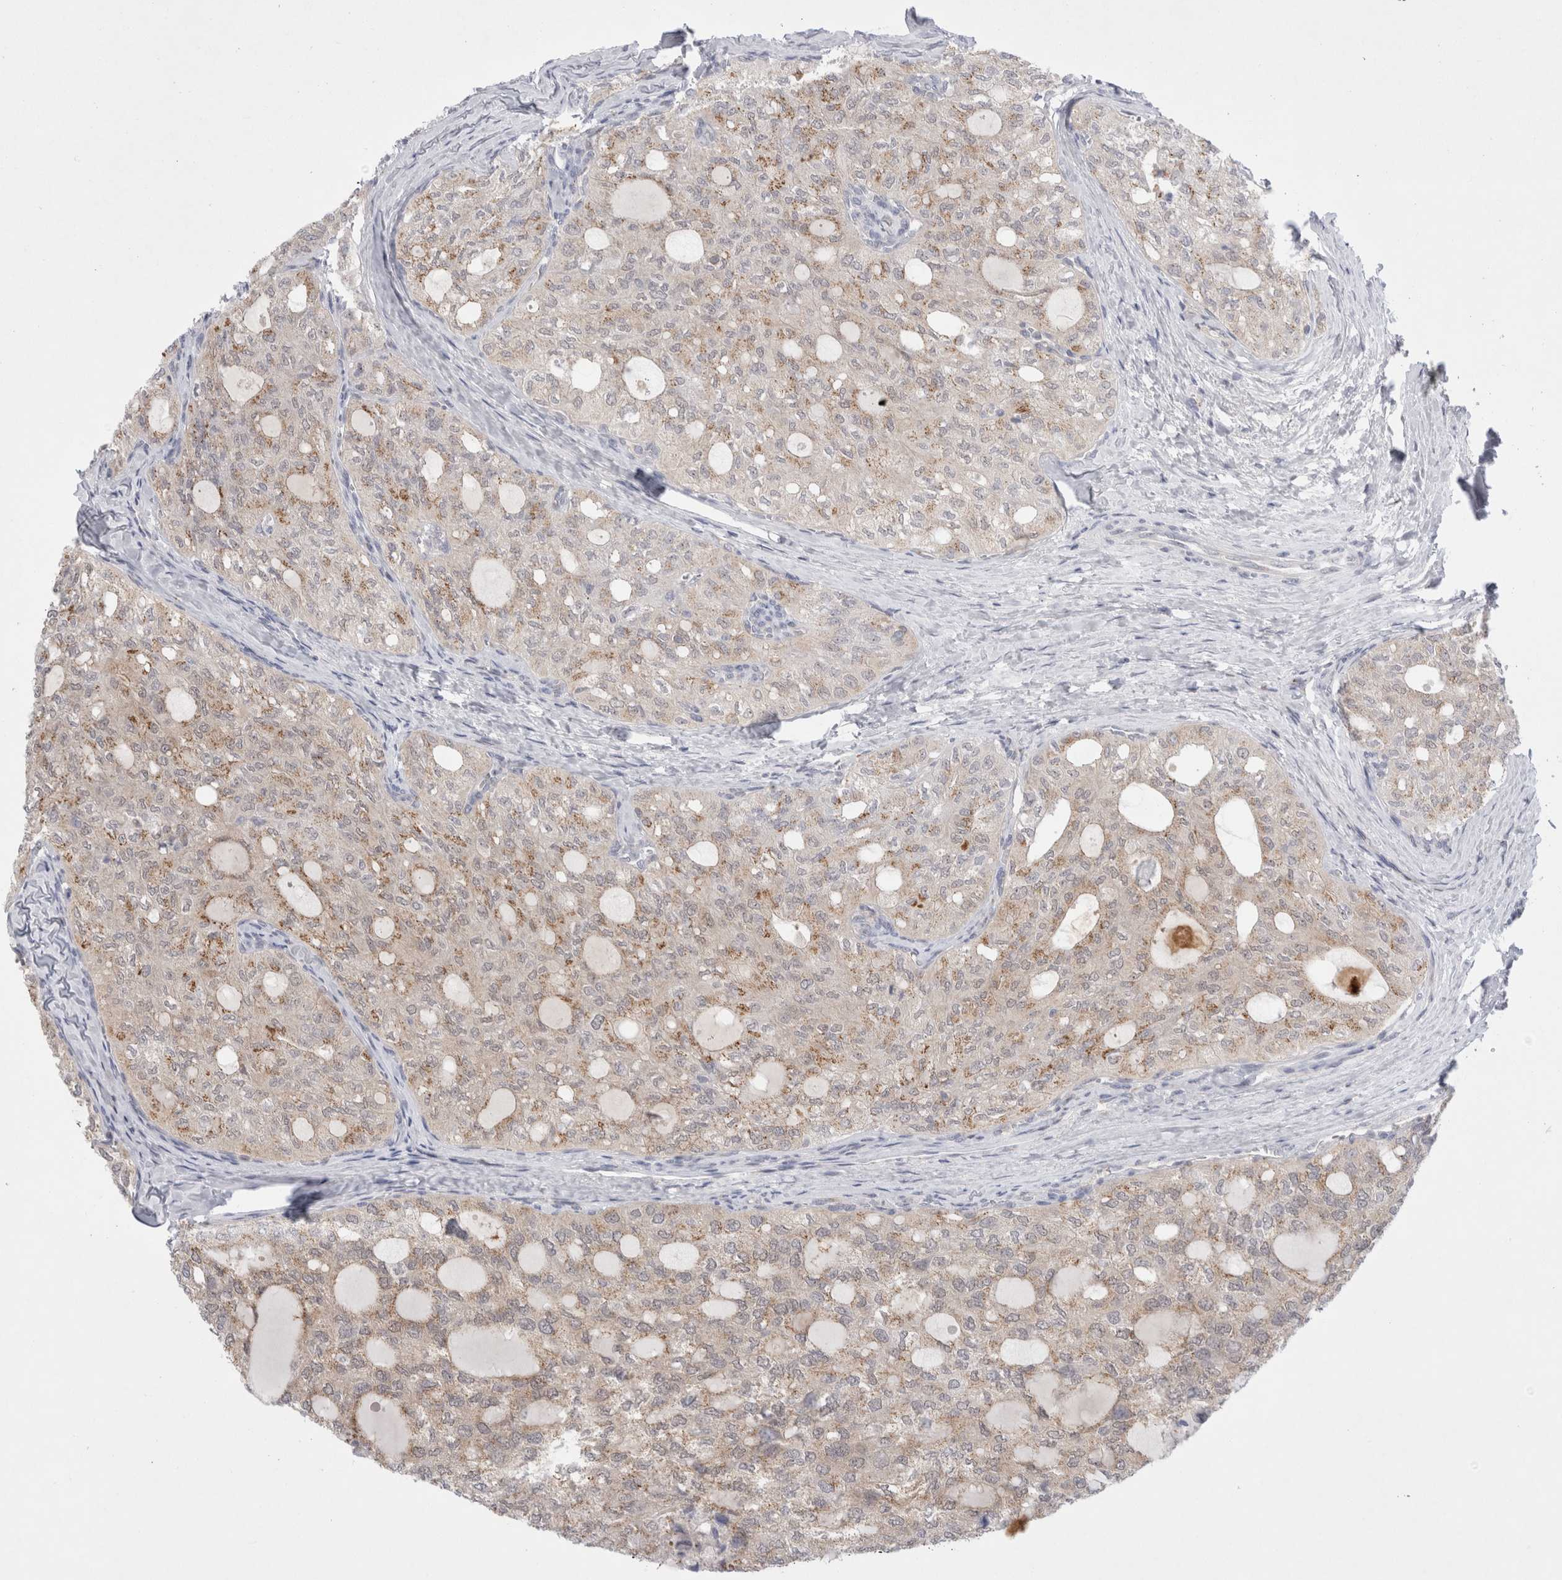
{"staining": {"intensity": "weak", "quantity": ">75%", "location": "cytoplasmic/membranous"}, "tissue": "thyroid cancer", "cell_type": "Tumor cells", "image_type": "cancer", "snomed": [{"axis": "morphology", "description": "Follicular adenoma carcinoma, NOS"}, {"axis": "topography", "description": "Thyroid gland"}], "caption": "Thyroid cancer tissue reveals weak cytoplasmic/membranous staining in about >75% of tumor cells, visualized by immunohistochemistry. (brown staining indicates protein expression, while blue staining denotes nuclei).", "gene": "CERS5", "patient": {"sex": "male", "age": 75}}